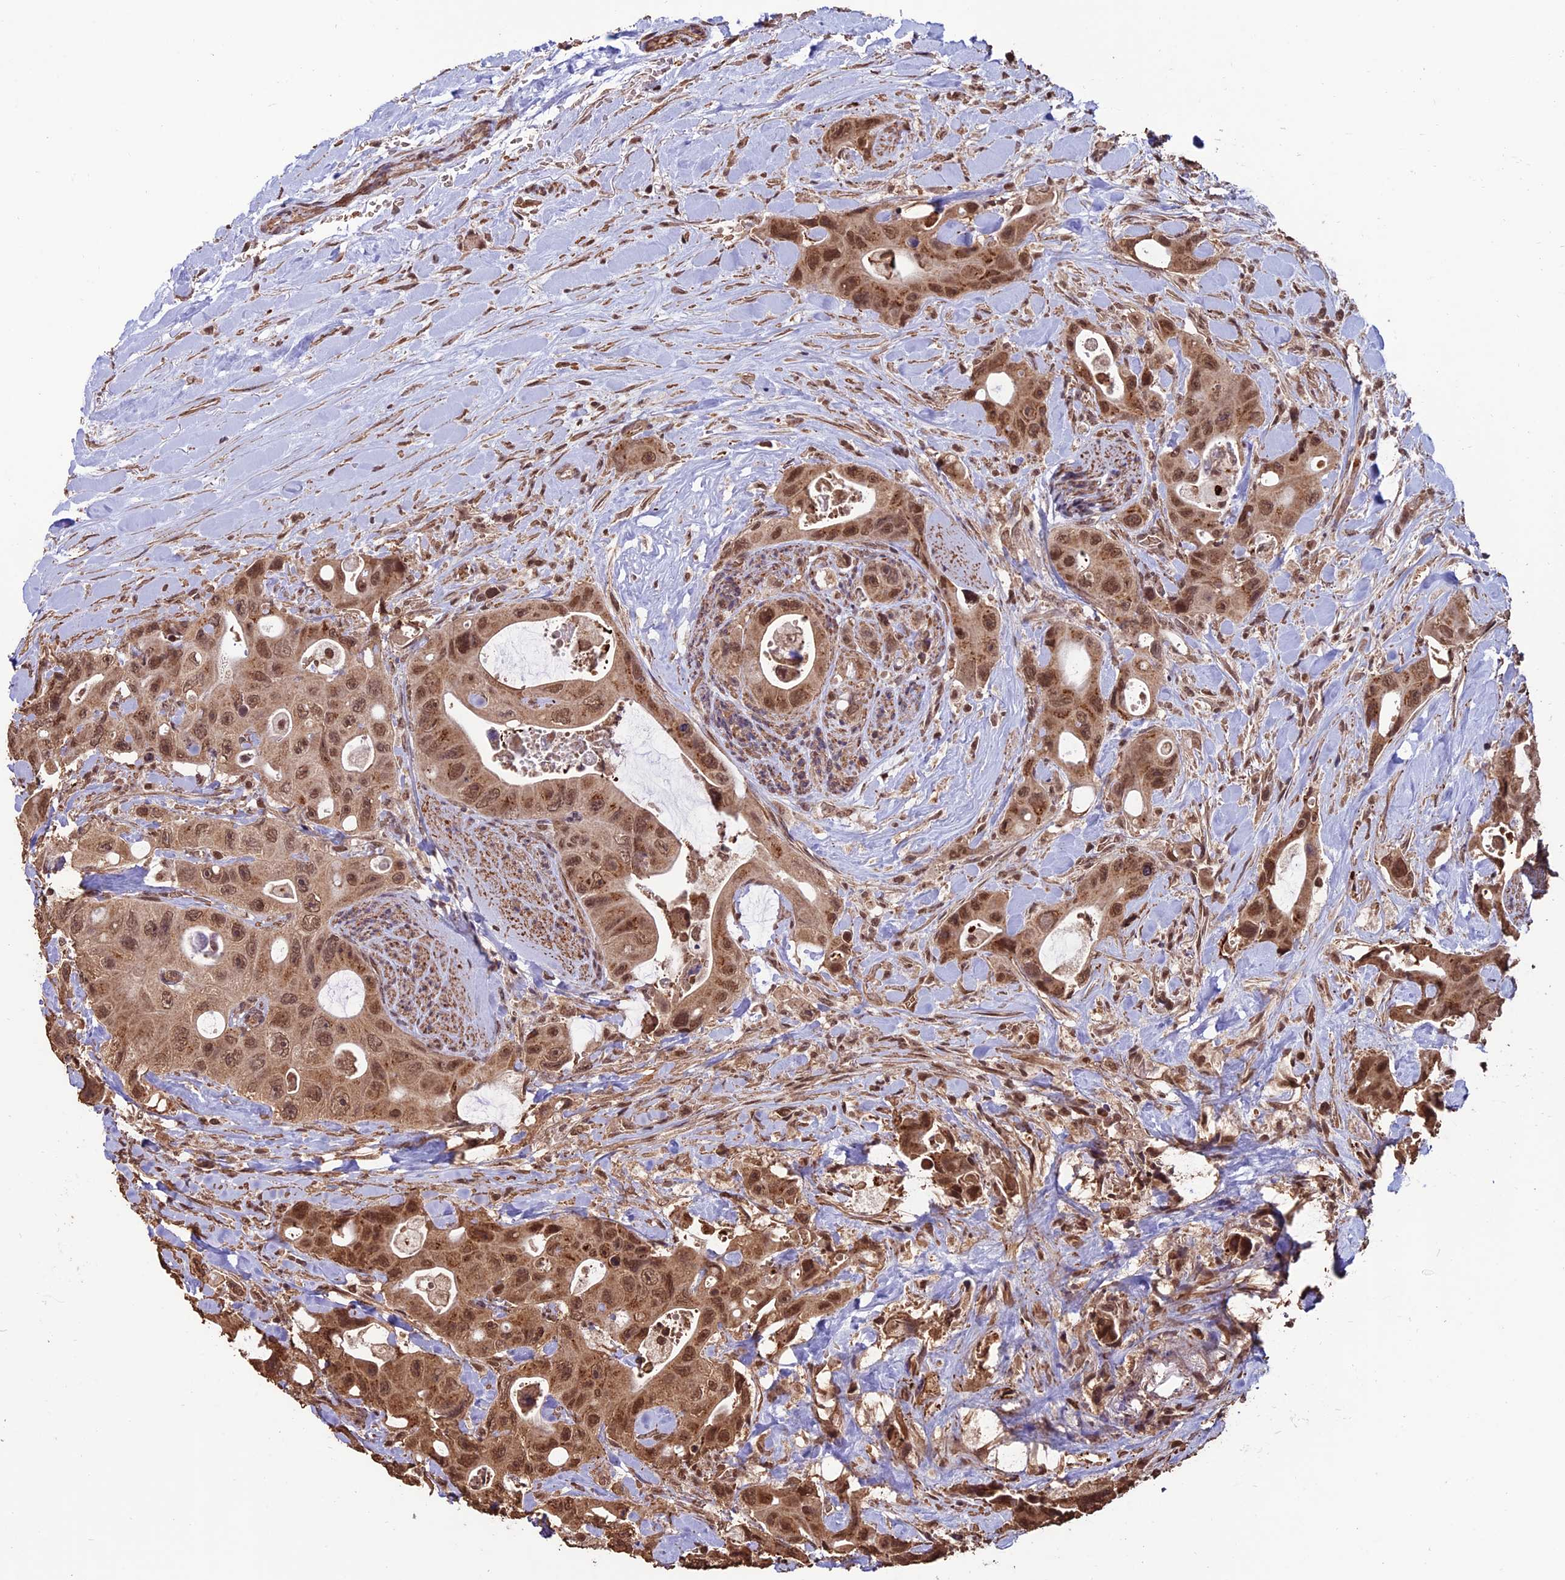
{"staining": {"intensity": "moderate", "quantity": ">75%", "location": "cytoplasmic/membranous,nuclear"}, "tissue": "colorectal cancer", "cell_type": "Tumor cells", "image_type": "cancer", "snomed": [{"axis": "morphology", "description": "Adenocarcinoma, NOS"}, {"axis": "topography", "description": "Colon"}], "caption": "Moderate cytoplasmic/membranous and nuclear protein expression is identified in approximately >75% of tumor cells in adenocarcinoma (colorectal). Ihc stains the protein of interest in brown and the nuclei are stained blue.", "gene": "CABIN1", "patient": {"sex": "female", "age": 46}}